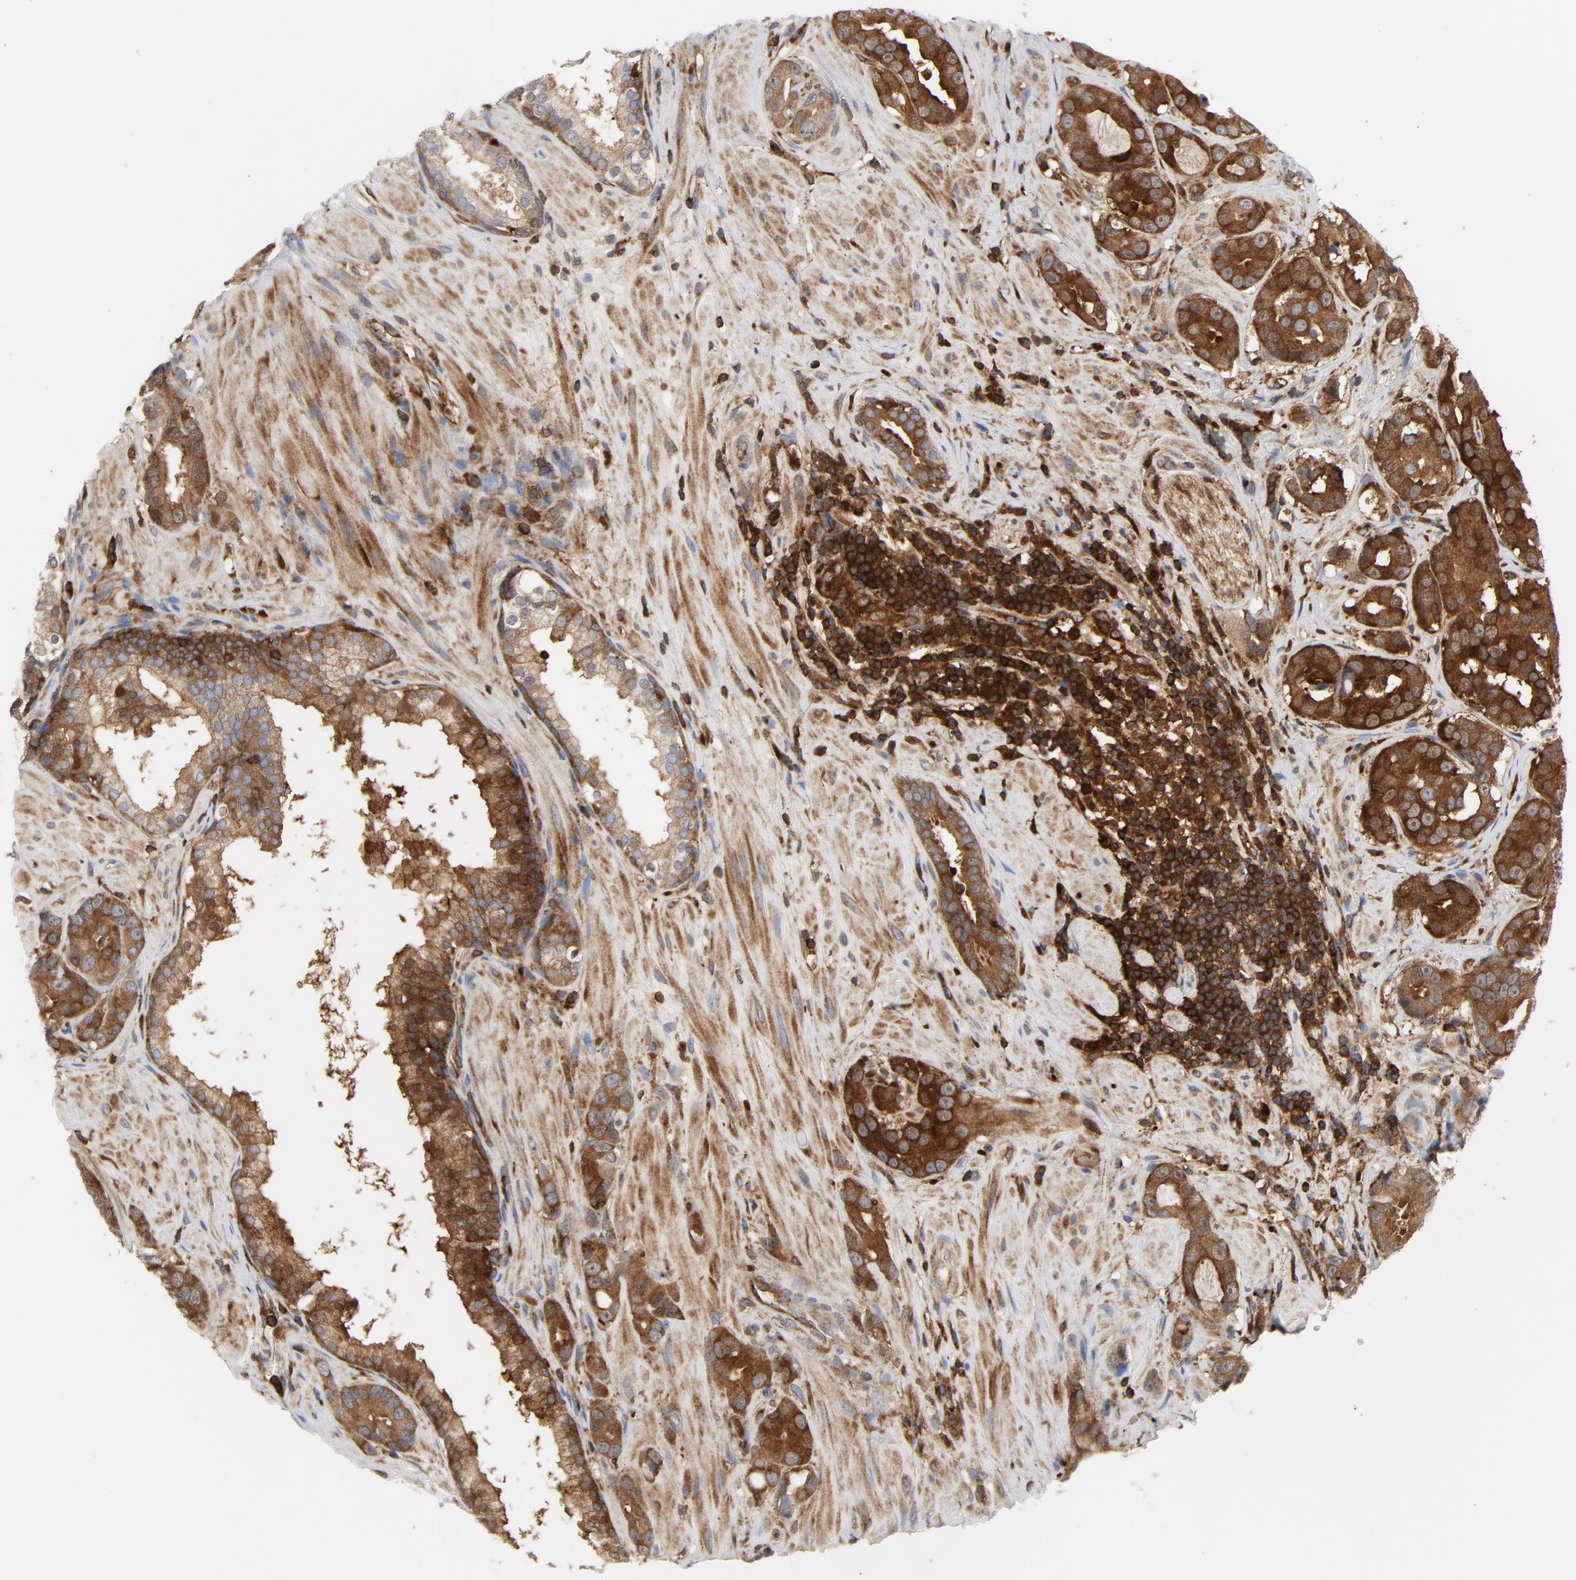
{"staining": {"intensity": "strong", "quantity": ">75%", "location": "cytoplasmic/membranous"}, "tissue": "prostate cancer", "cell_type": "Tumor cells", "image_type": "cancer", "snomed": [{"axis": "morphology", "description": "Adenocarcinoma, Low grade"}, {"axis": "topography", "description": "Prostate"}], "caption": "Strong cytoplasmic/membranous protein positivity is seen in approximately >75% of tumor cells in prostate cancer.", "gene": "YES1", "patient": {"sex": "male", "age": 59}}